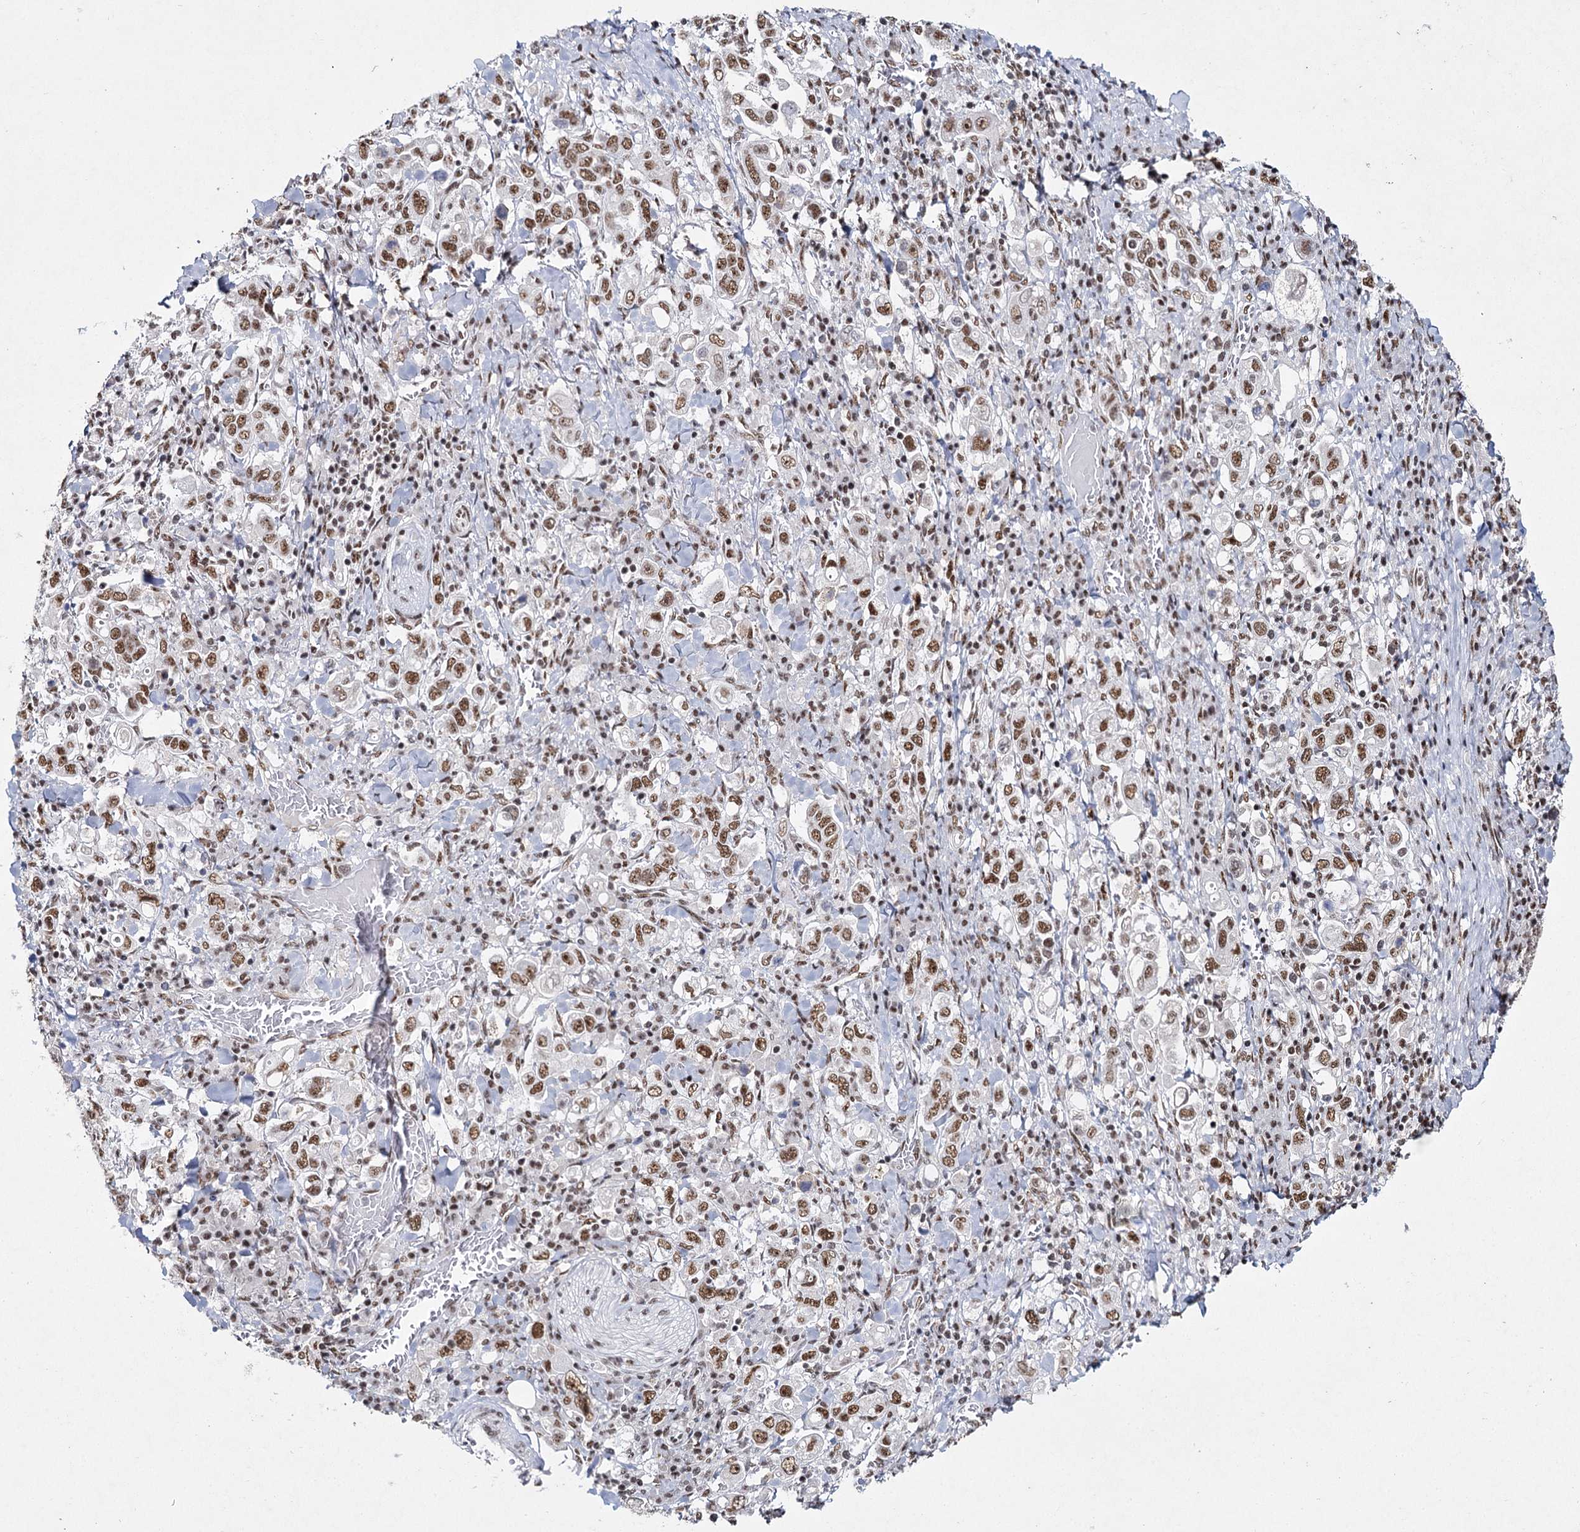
{"staining": {"intensity": "moderate", "quantity": ">75%", "location": "nuclear"}, "tissue": "stomach cancer", "cell_type": "Tumor cells", "image_type": "cancer", "snomed": [{"axis": "morphology", "description": "Adenocarcinoma, NOS"}, {"axis": "topography", "description": "Stomach, upper"}], "caption": "Stomach adenocarcinoma stained with a brown dye shows moderate nuclear positive expression in about >75% of tumor cells.", "gene": "SCAF8", "patient": {"sex": "male", "age": 62}}